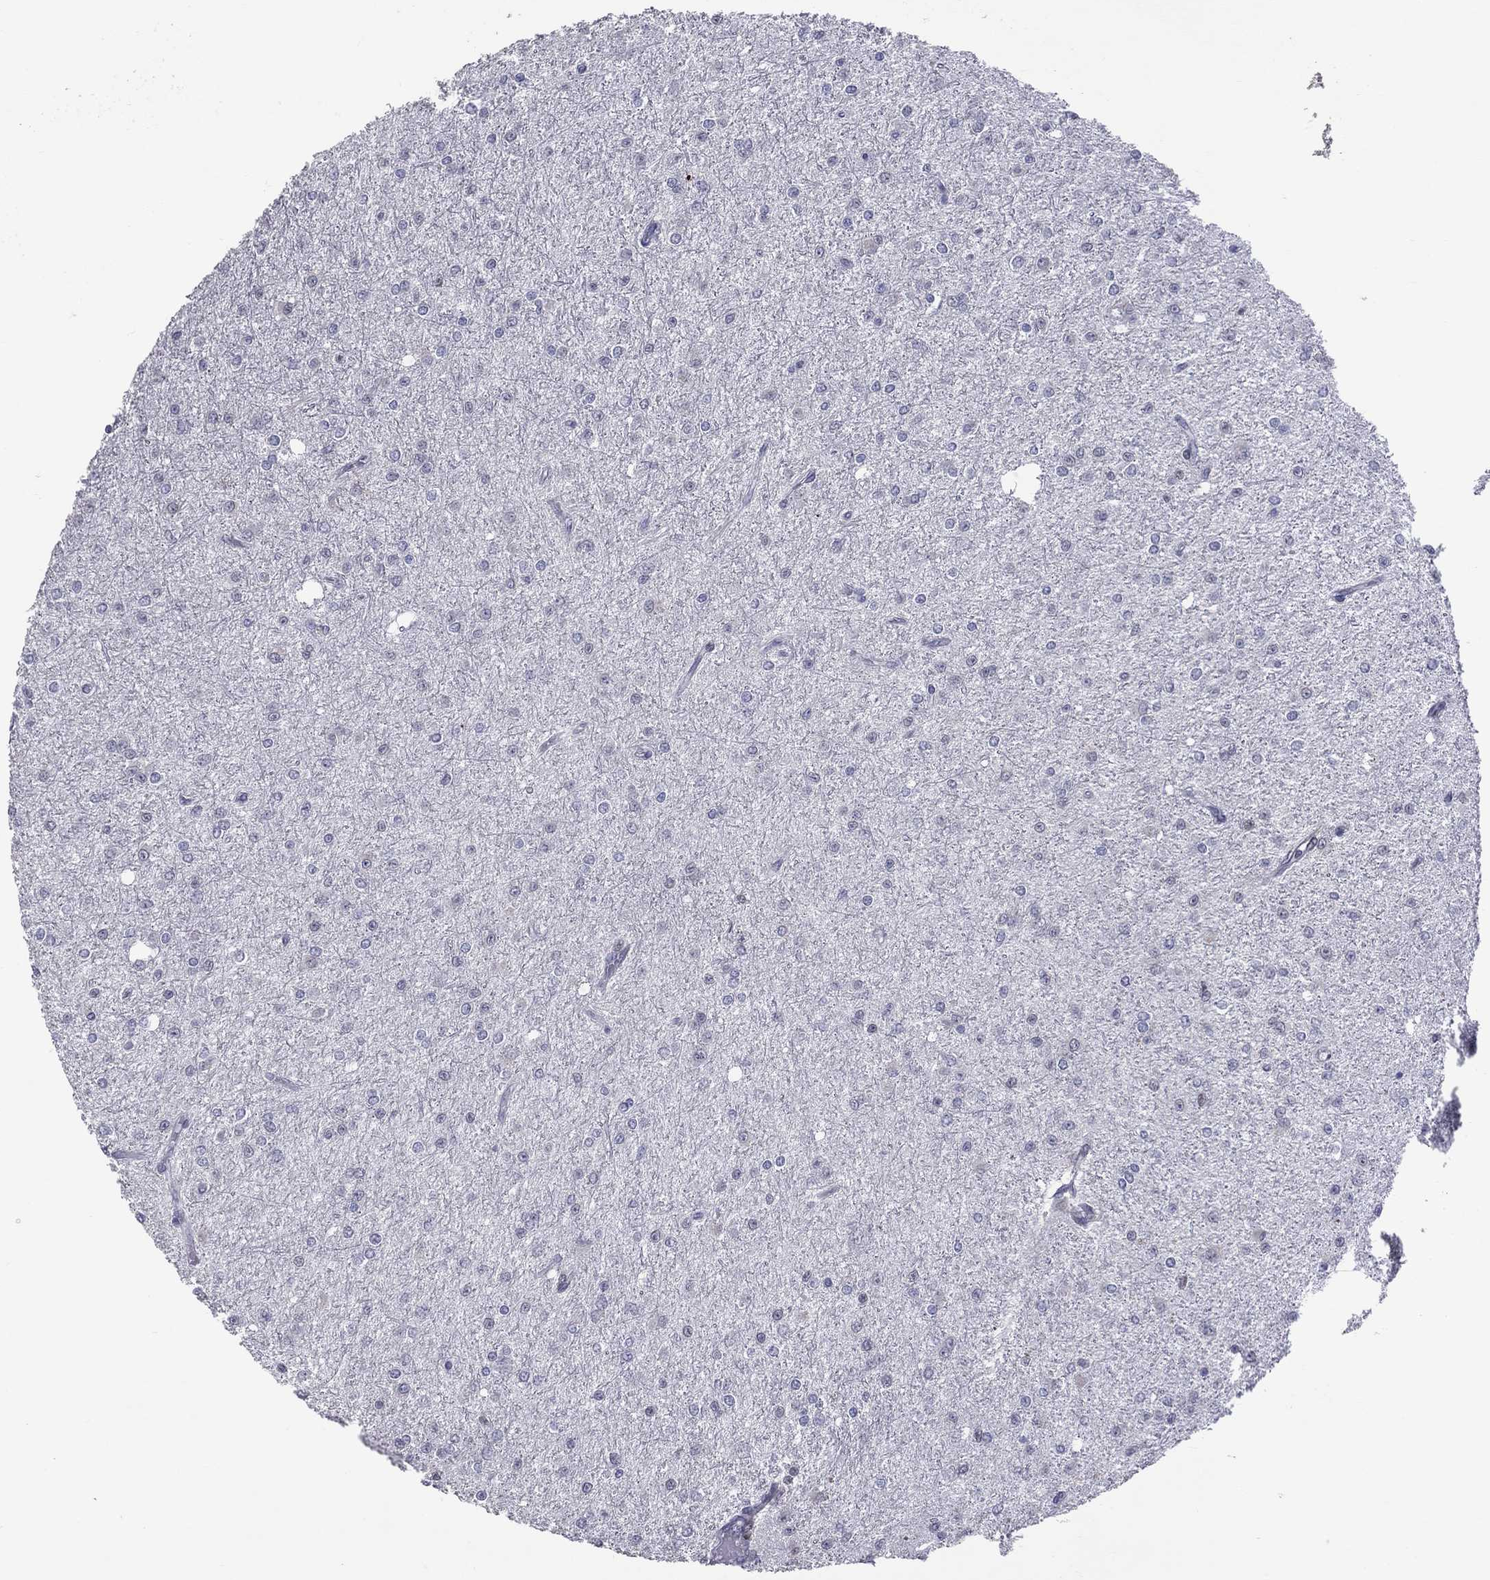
{"staining": {"intensity": "negative", "quantity": "none", "location": "none"}, "tissue": "glioma", "cell_type": "Tumor cells", "image_type": "cancer", "snomed": [{"axis": "morphology", "description": "Glioma, malignant, Low grade"}, {"axis": "topography", "description": "Brain"}], "caption": "This is a photomicrograph of immunohistochemistry staining of glioma, which shows no positivity in tumor cells. Brightfield microscopy of immunohistochemistry (IHC) stained with DAB (3,3'-diaminobenzidine) (brown) and hematoxylin (blue), captured at high magnification.", "gene": "DBF4B", "patient": {"sex": "male", "age": 27}}